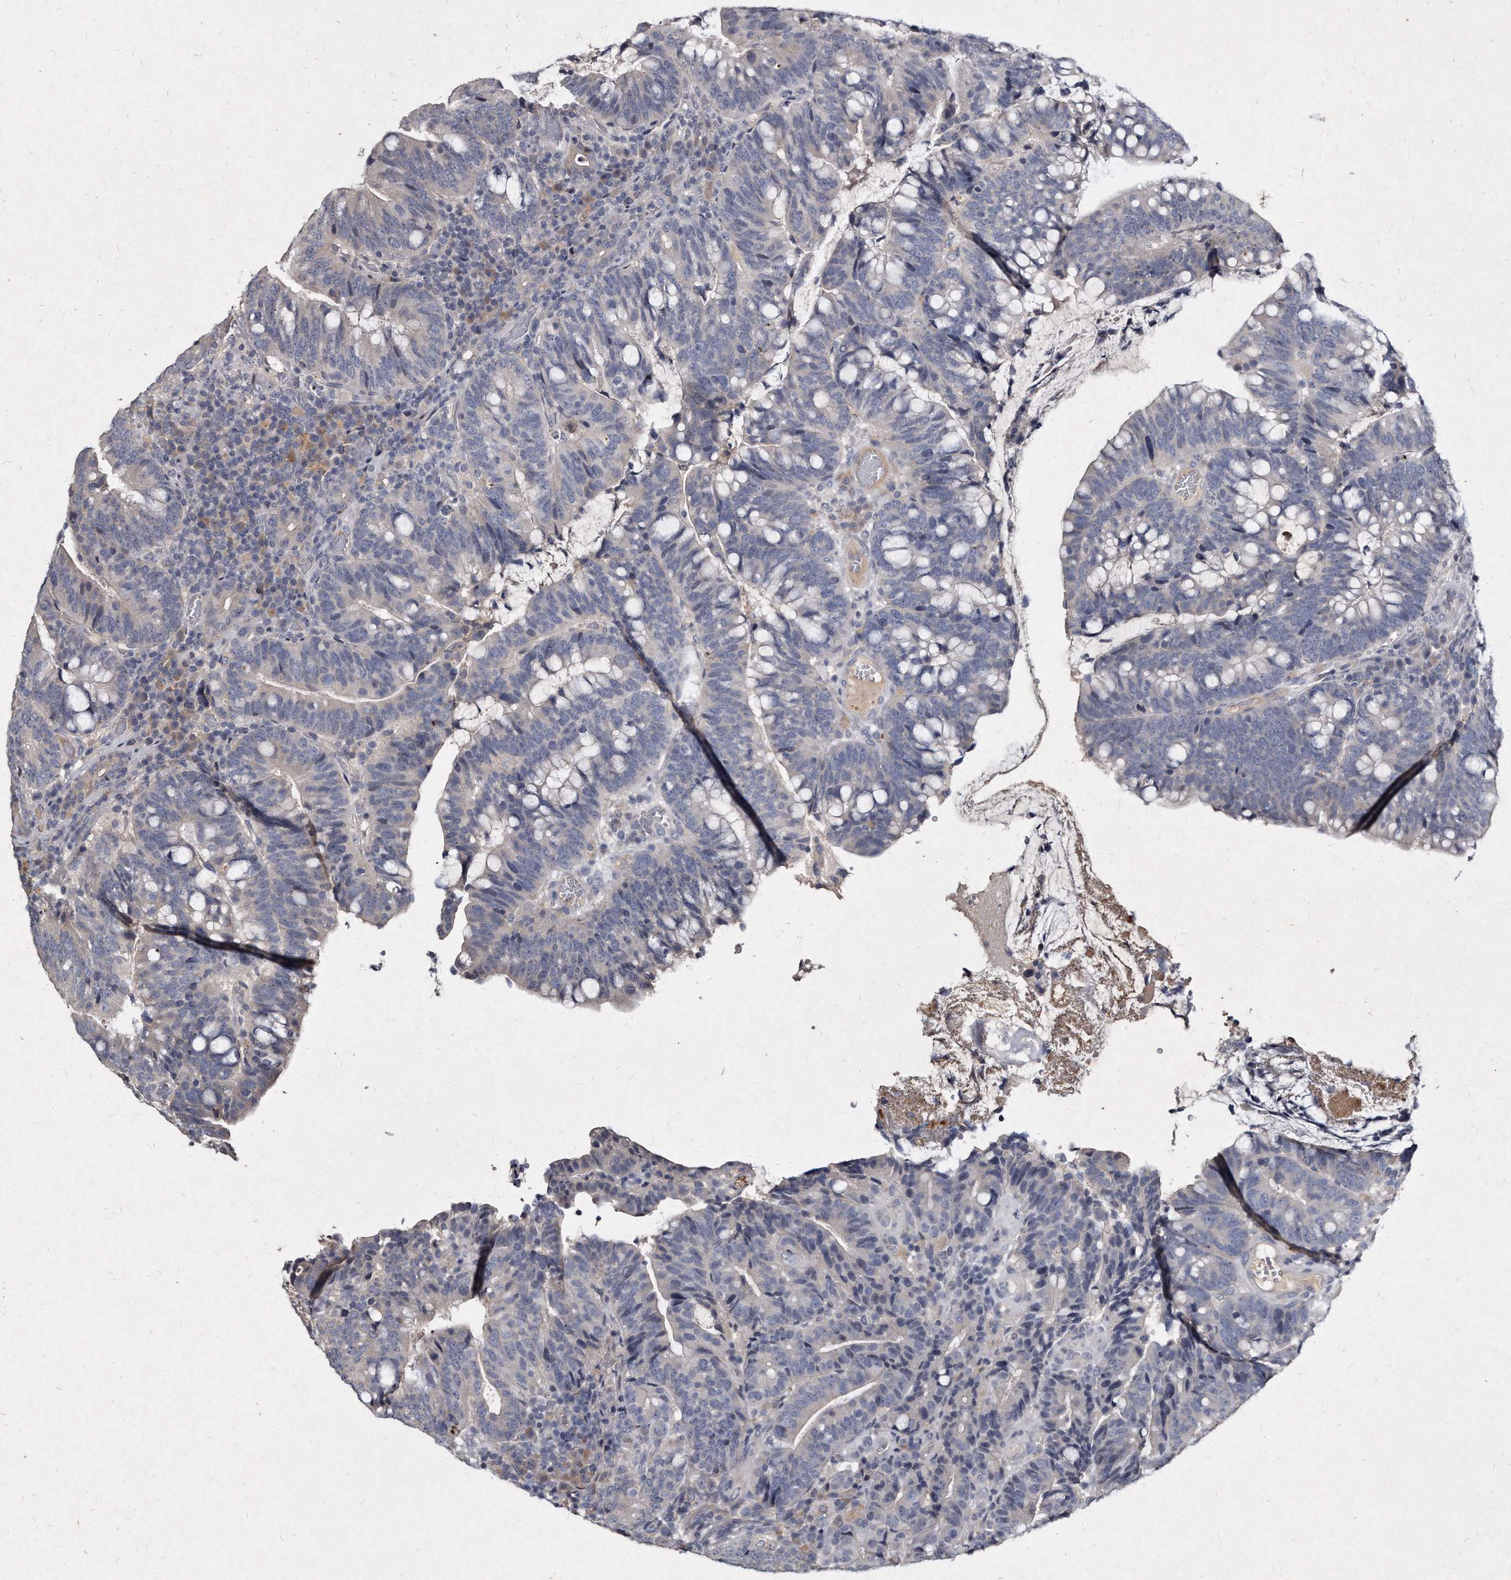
{"staining": {"intensity": "negative", "quantity": "none", "location": "none"}, "tissue": "colorectal cancer", "cell_type": "Tumor cells", "image_type": "cancer", "snomed": [{"axis": "morphology", "description": "Adenocarcinoma, NOS"}, {"axis": "topography", "description": "Colon"}], "caption": "Adenocarcinoma (colorectal) was stained to show a protein in brown. There is no significant positivity in tumor cells.", "gene": "KLHDC3", "patient": {"sex": "female", "age": 66}}